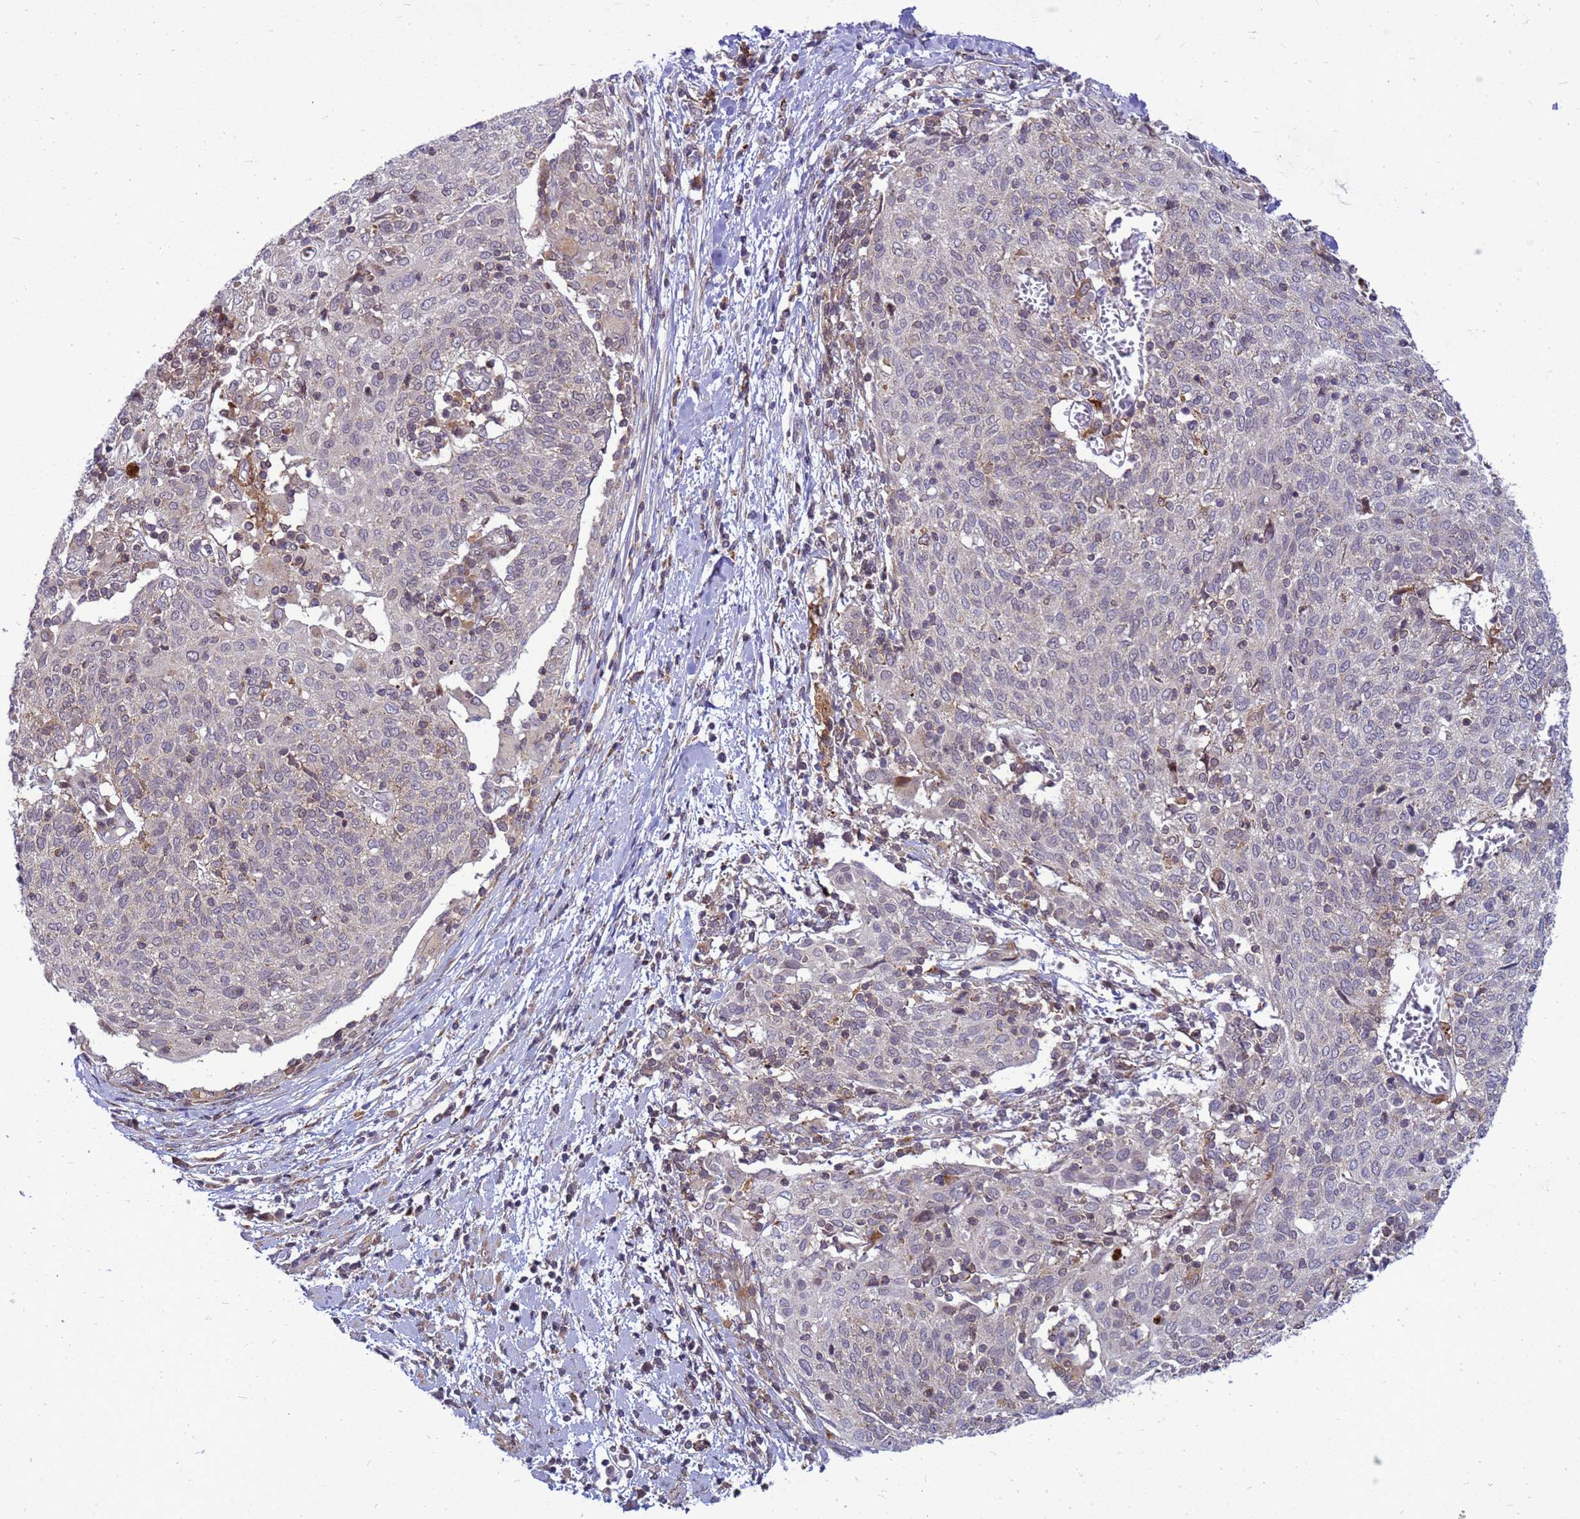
{"staining": {"intensity": "negative", "quantity": "none", "location": "none"}, "tissue": "cervical cancer", "cell_type": "Tumor cells", "image_type": "cancer", "snomed": [{"axis": "morphology", "description": "Squamous cell carcinoma, NOS"}, {"axis": "topography", "description": "Cervix"}], "caption": "There is no significant positivity in tumor cells of cervical squamous cell carcinoma. The staining is performed using DAB (3,3'-diaminobenzidine) brown chromogen with nuclei counter-stained in using hematoxylin.", "gene": "C12orf43", "patient": {"sex": "female", "age": 52}}